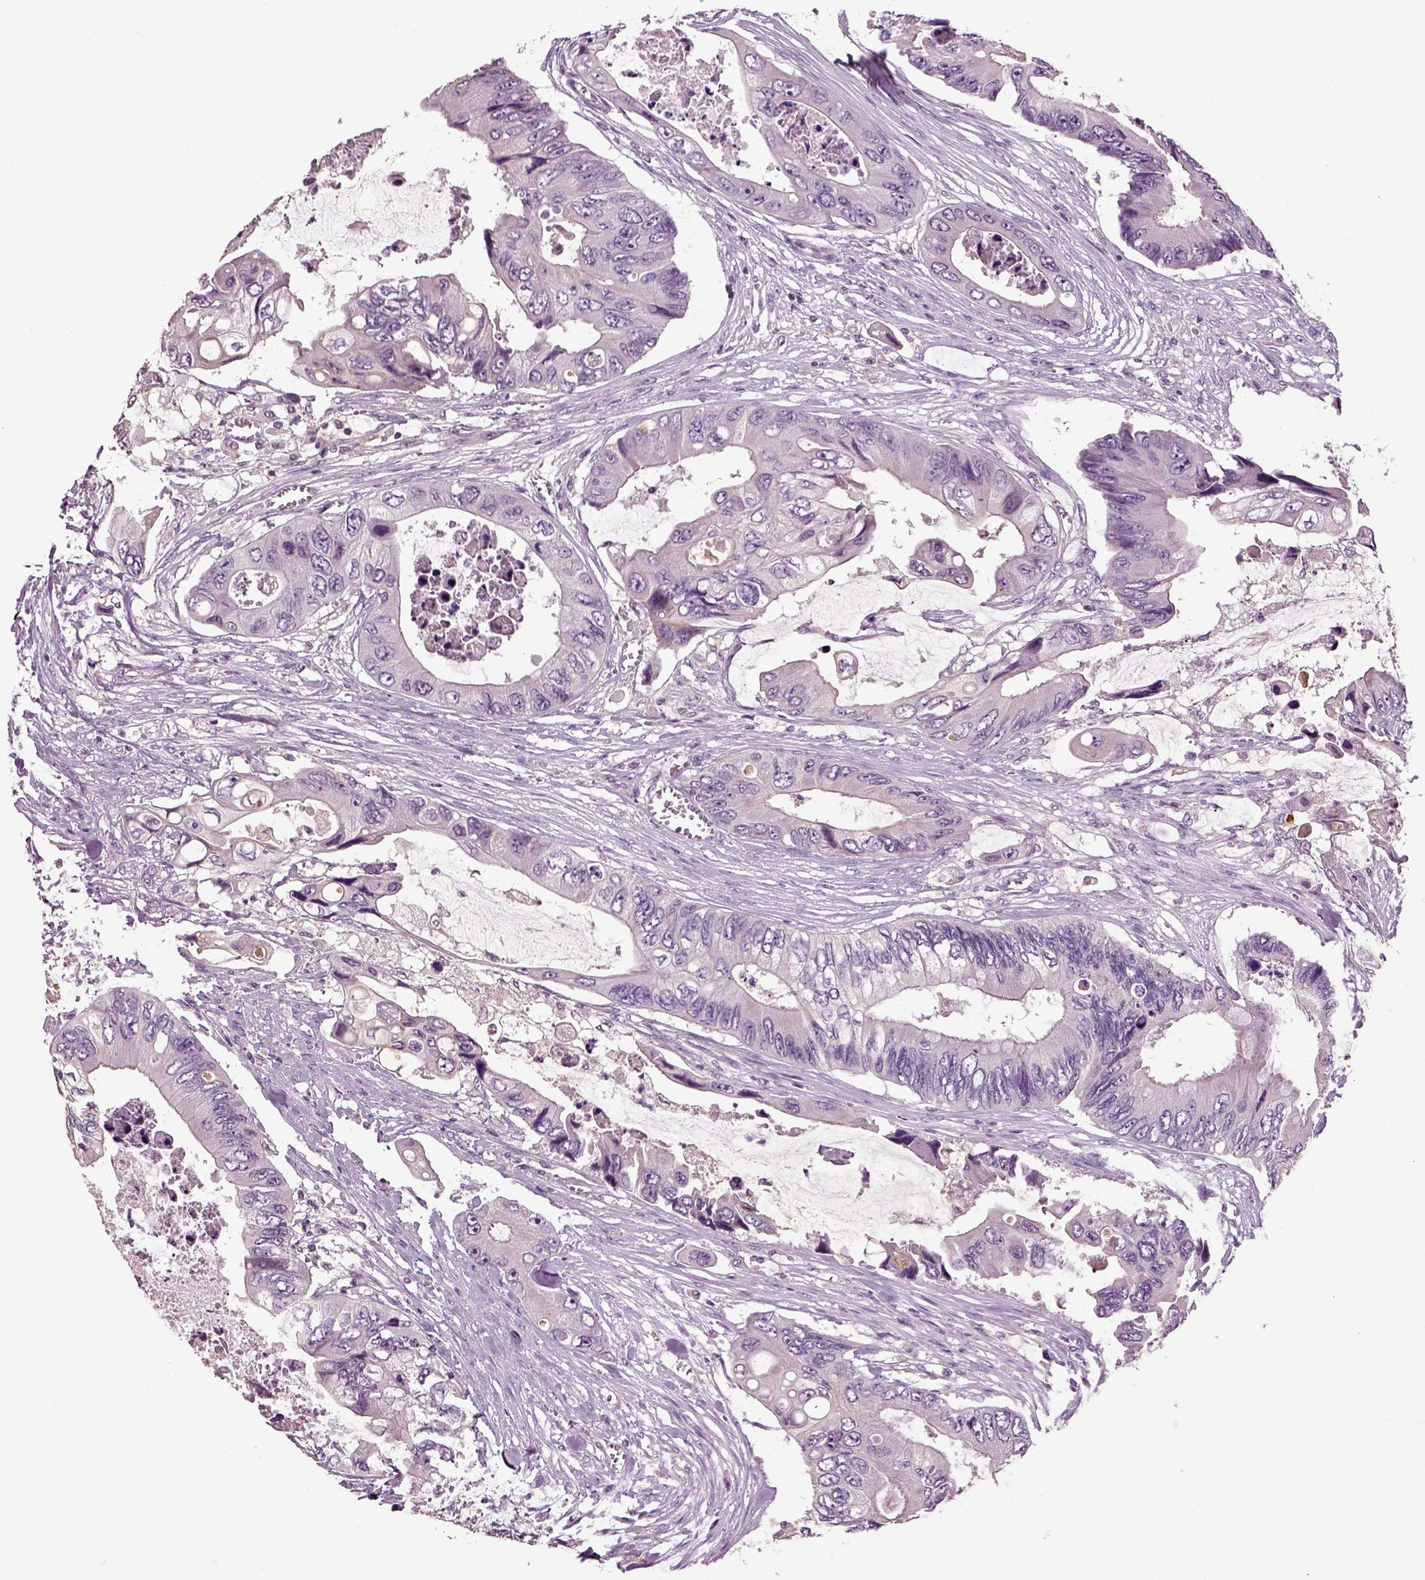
{"staining": {"intensity": "negative", "quantity": "none", "location": "none"}, "tissue": "colorectal cancer", "cell_type": "Tumor cells", "image_type": "cancer", "snomed": [{"axis": "morphology", "description": "Adenocarcinoma, NOS"}, {"axis": "topography", "description": "Rectum"}], "caption": "Colorectal adenocarcinoma stained for a protein using IHC shows no staining tumor cells.", "gene": "DEFB118", "patient": {"sex": "male", "age": 63}}